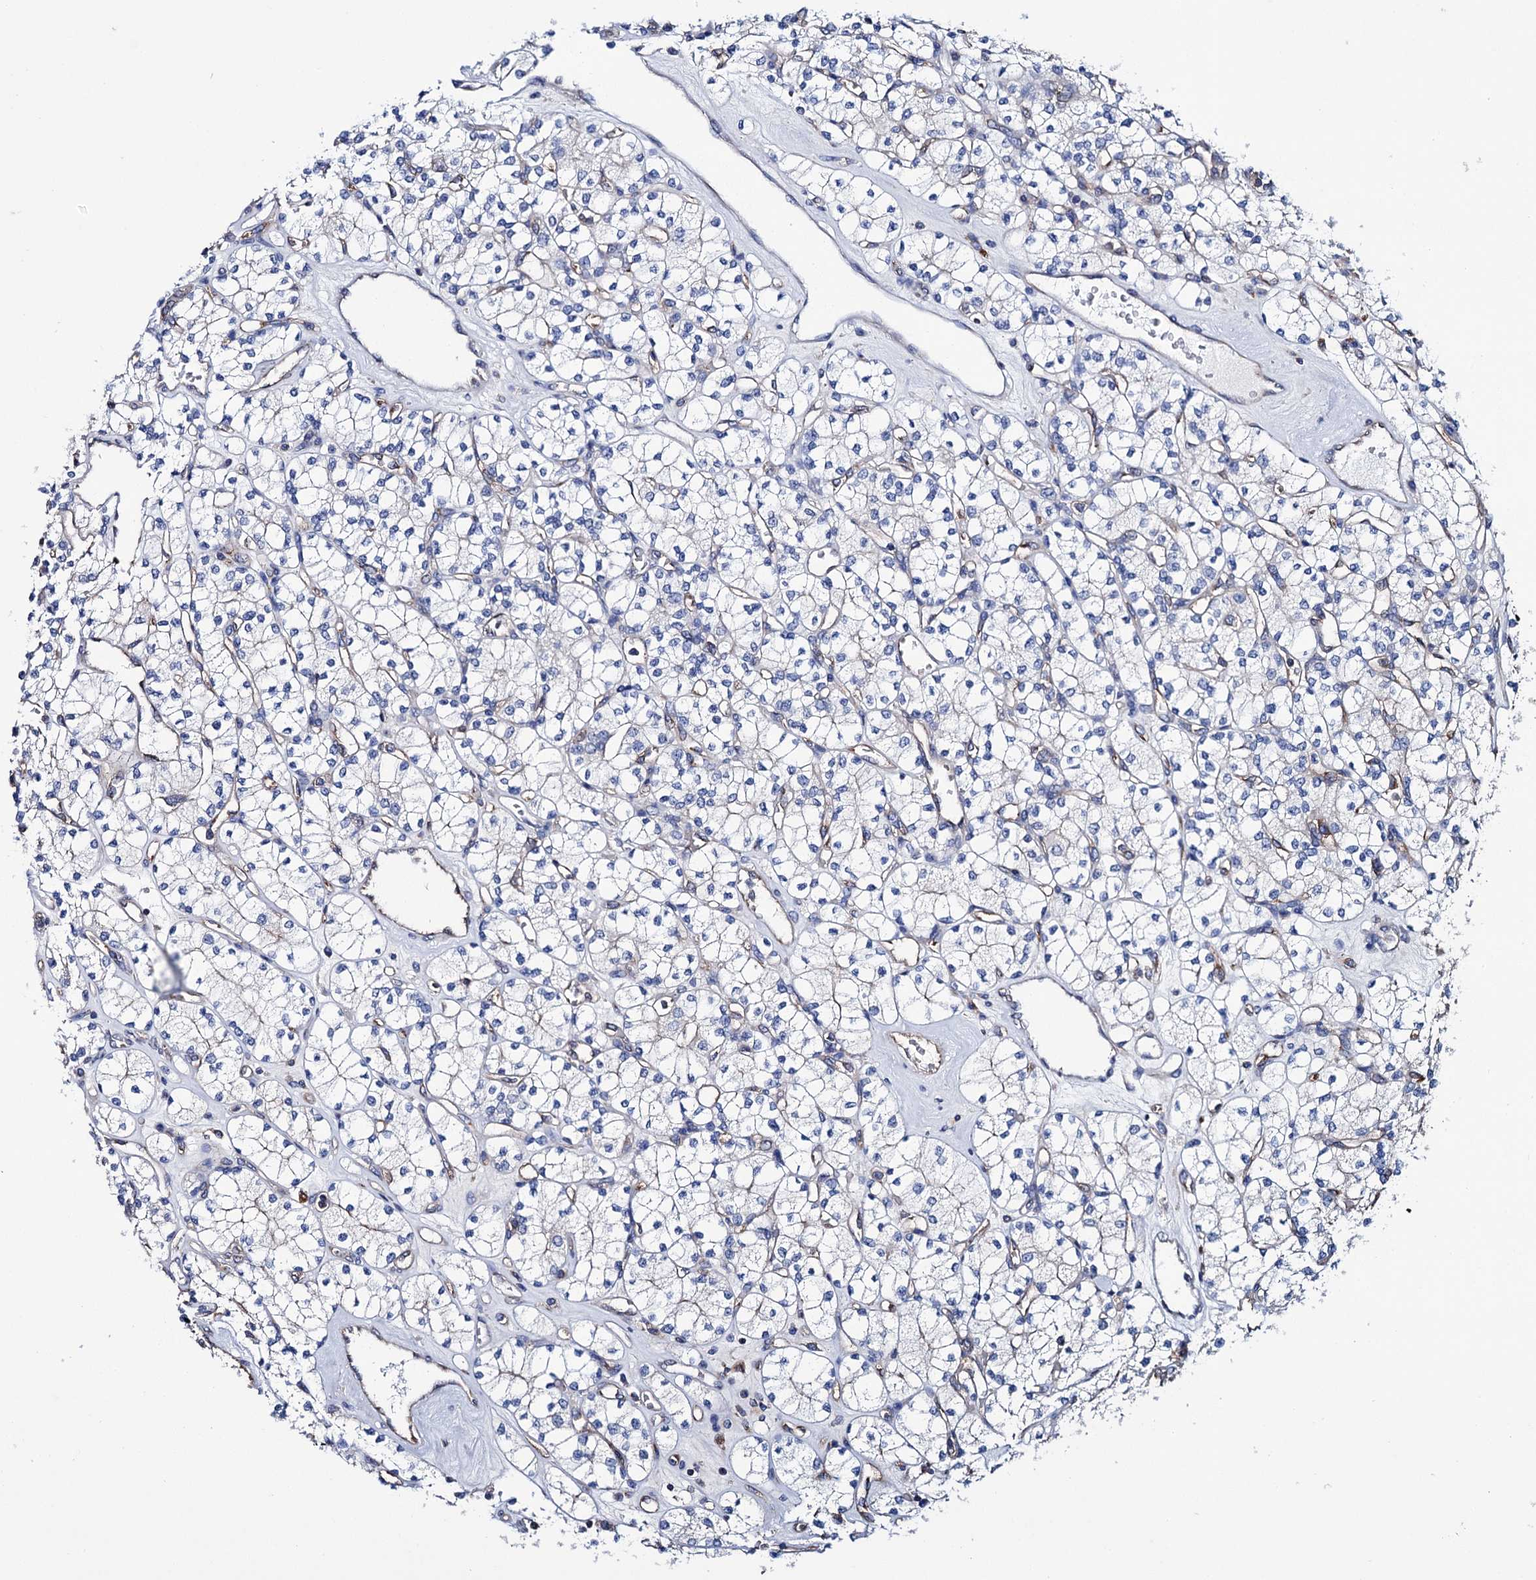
{"staining": {"intensity": "negative", "quantity": "none", "location": "none"}, "tissue": "renal cancer", "cell_type": "Tumor cells", "image_type": "cancer", "snomed": [{"axis": "morphology", "description": "Adenocarcinoma, NOS"}, {"axis": "topography", "description": "Kidney"}], "caption": "The micrograph shows no staining of tumor cells in renal cancer. (Immunohistochemistry, brightfield microscopy, high magnification).", "gene": "SCPEP1", "patient": {"sex": "male", "age": 77}}